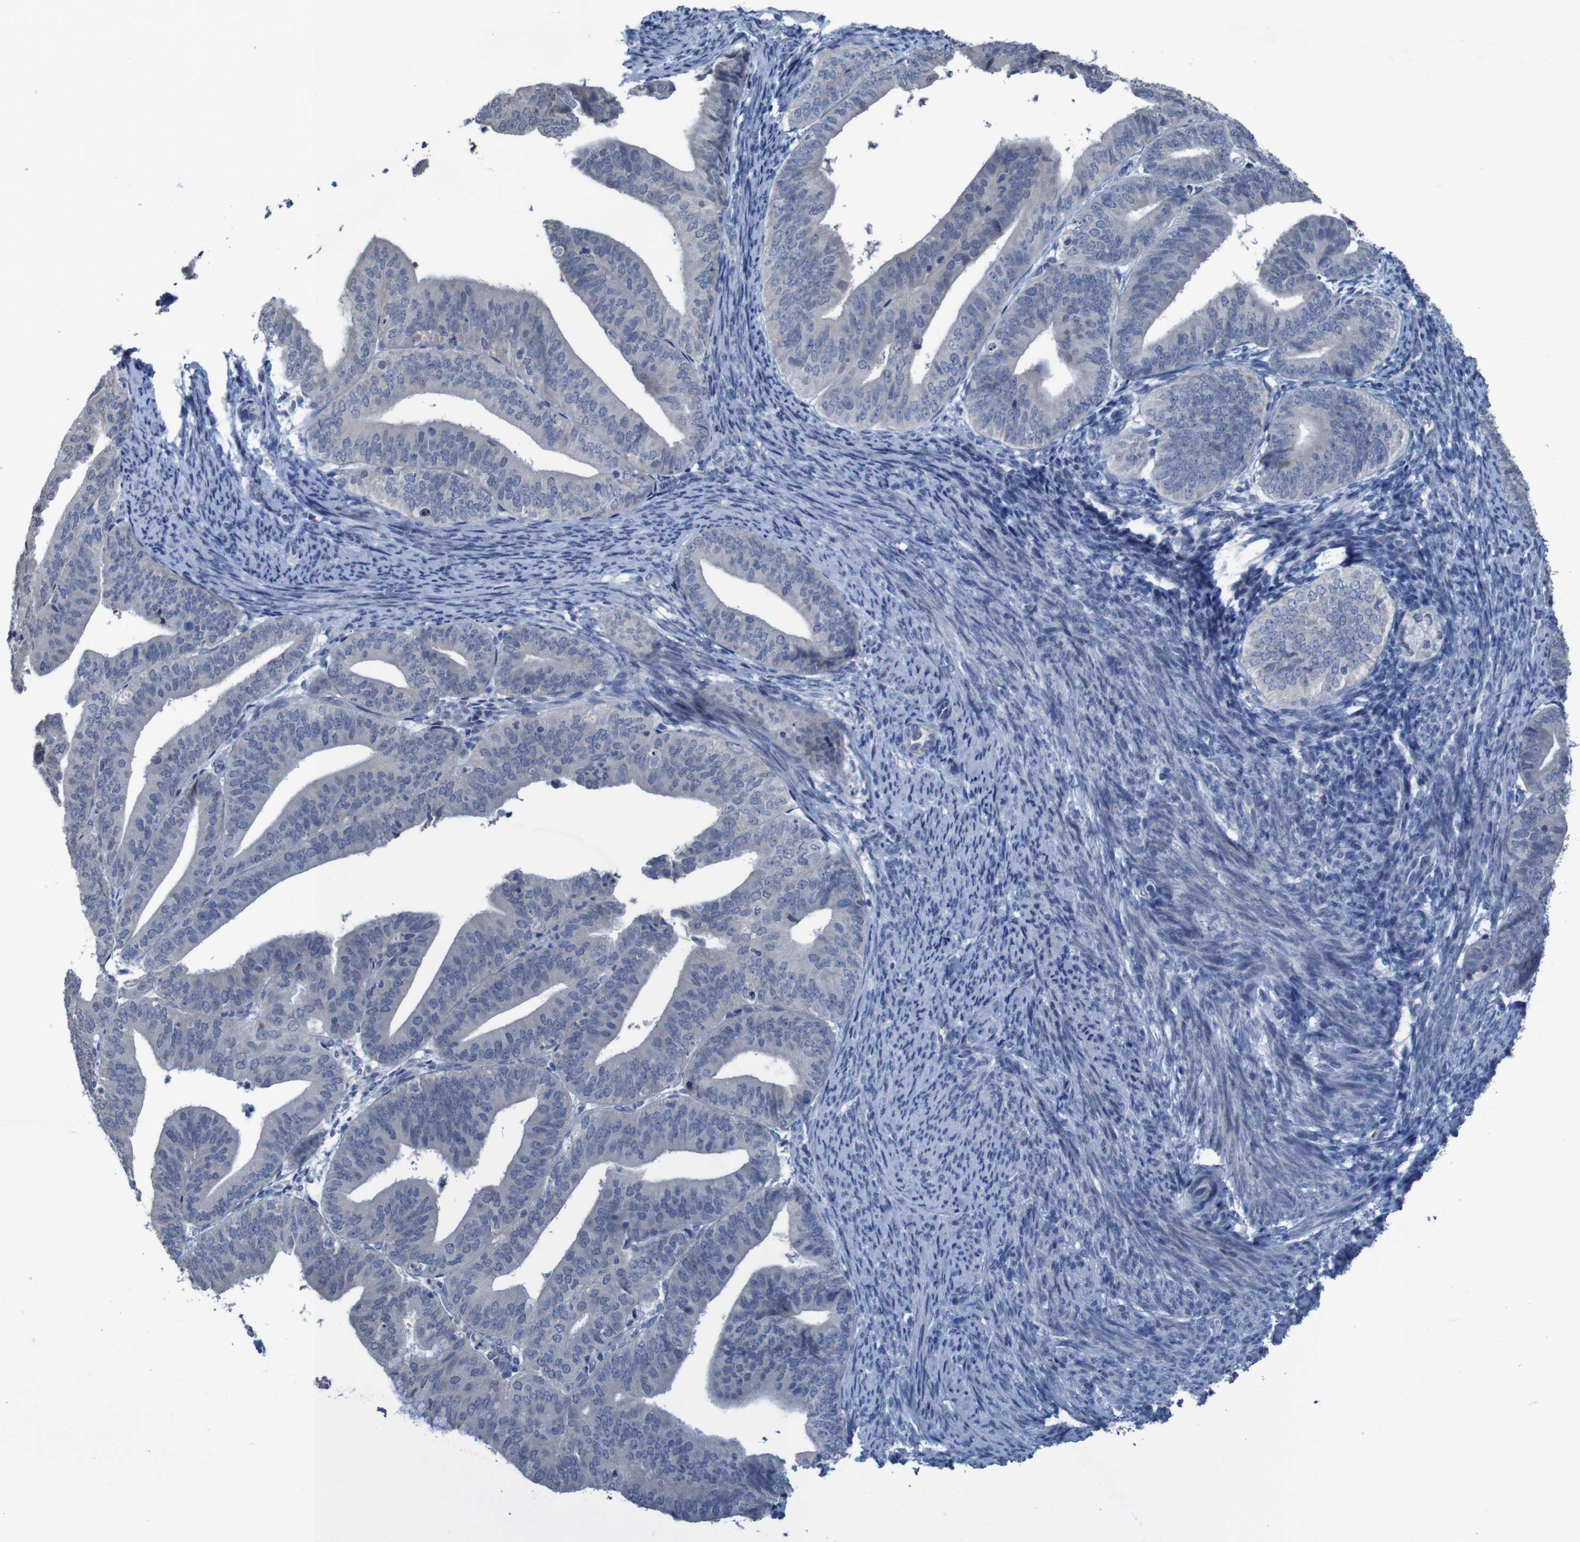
{"staining": {"intensity": "negative", "quantity": "none", "location": "none"}, "tissue": "endometrial cancer", "cell_type": "Tumor cells", "image_type": "cancer", "snomed": [{"axis": "morphology", "description": "Adenocarcinoma, NOS"}, {"axis": "topography", "description": "Endometrium"}], "caption": "Immunohistochemical staining of endometrial cancer demonstrates no significant positivity in tumor cells.", "gene": "CLDN18", "patient": {"sex": "female", "age": 63}}